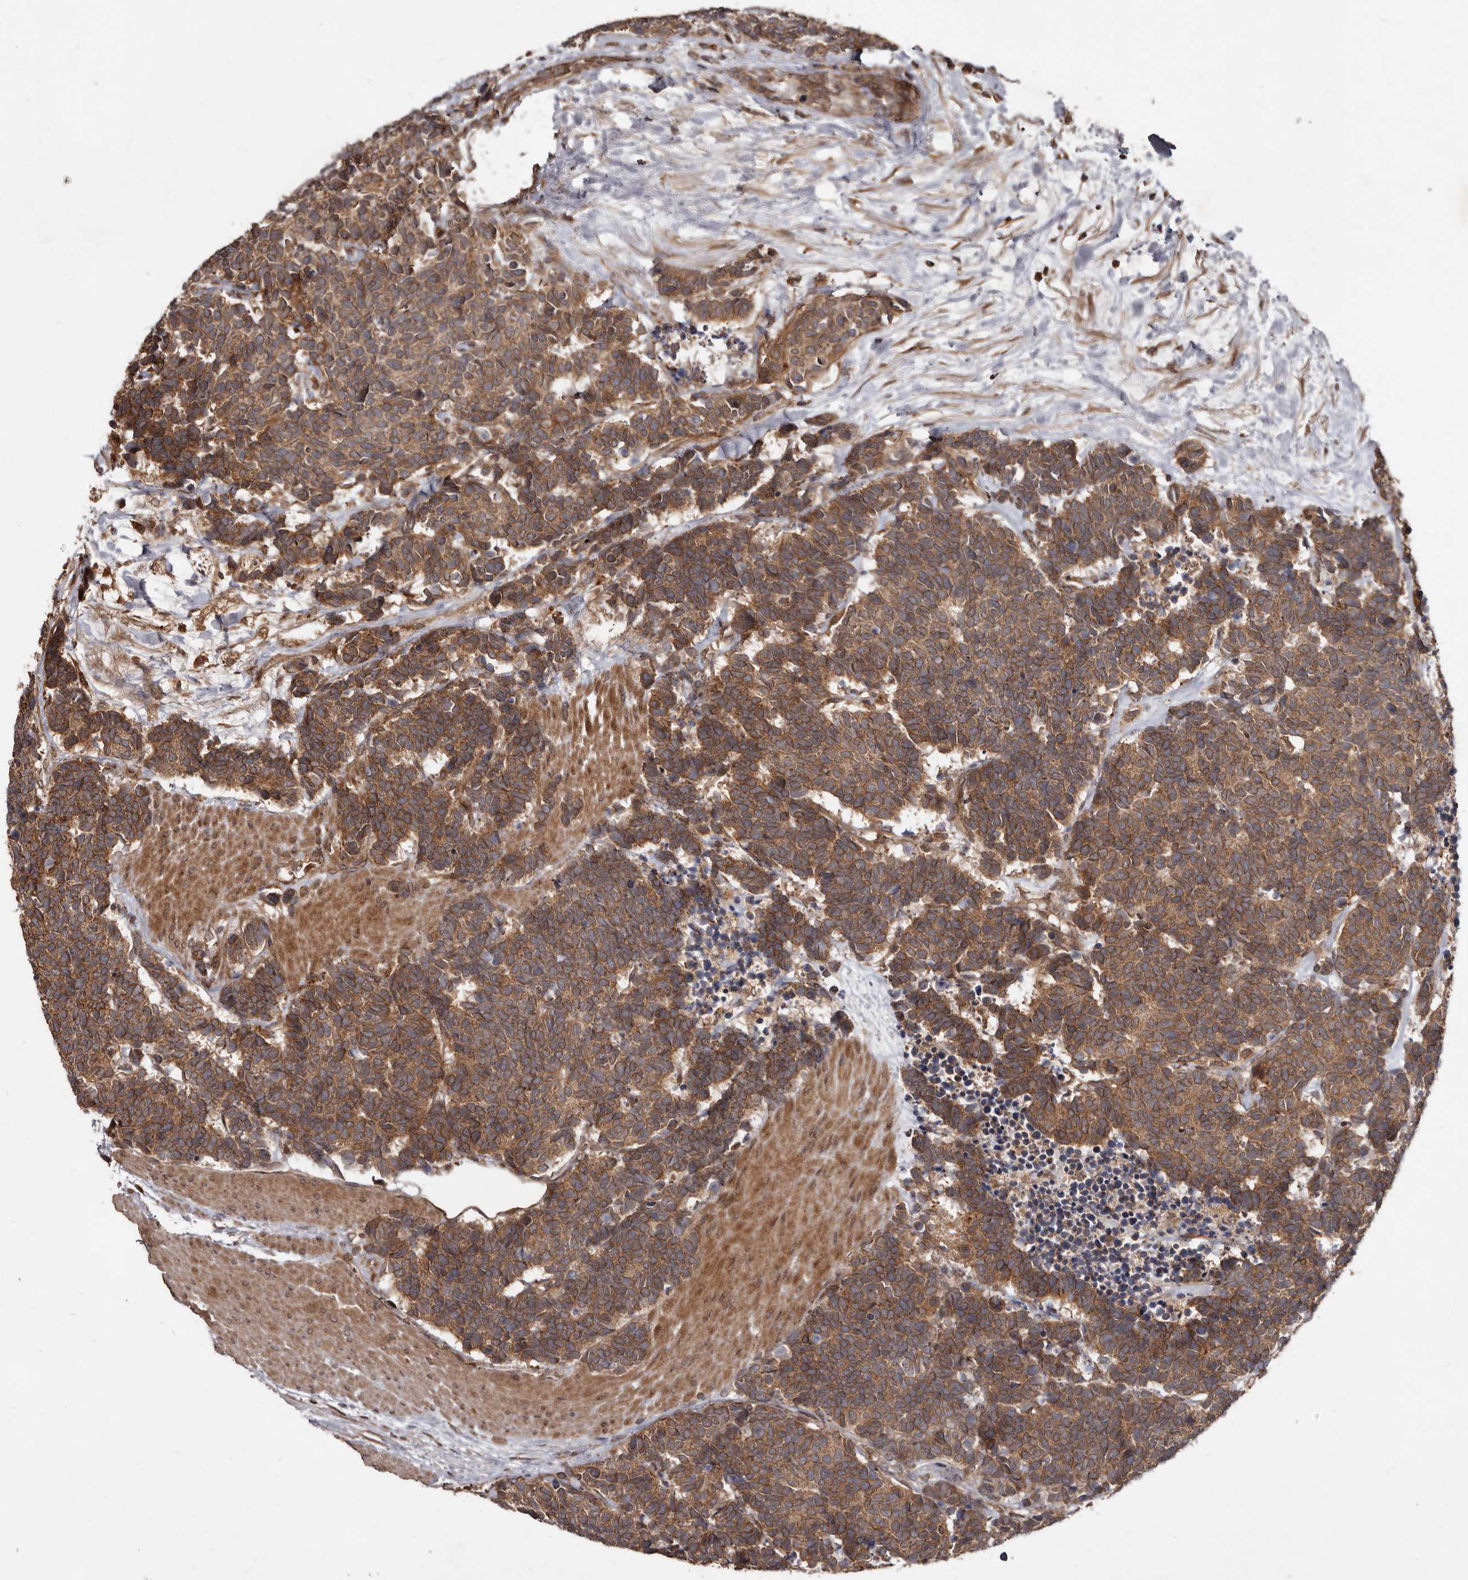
{"staining": {"intensity": "moderate", "quantity": ">75%", "location": "cytoplasmic/membranous"}, "tissue": "carcinoid", "cell_type": "Tumor cells", "image_type": "cancer", "snomed": [{"axis": "morphology", "description": "Carcinoma, NOS"}, {"axis": "morphology", "description": "Carcinoid, malignant, NOS"}, {"axis": "topography", "description": "Urinary bladder"}], "caption": "Human carcinoid stained with a brown dye exhibits moderate cytoplasmic/membranous positive staining in about >75% of tumor cells.", "gene": "STK36", "patient": {"sex": "male", "age": 57}}